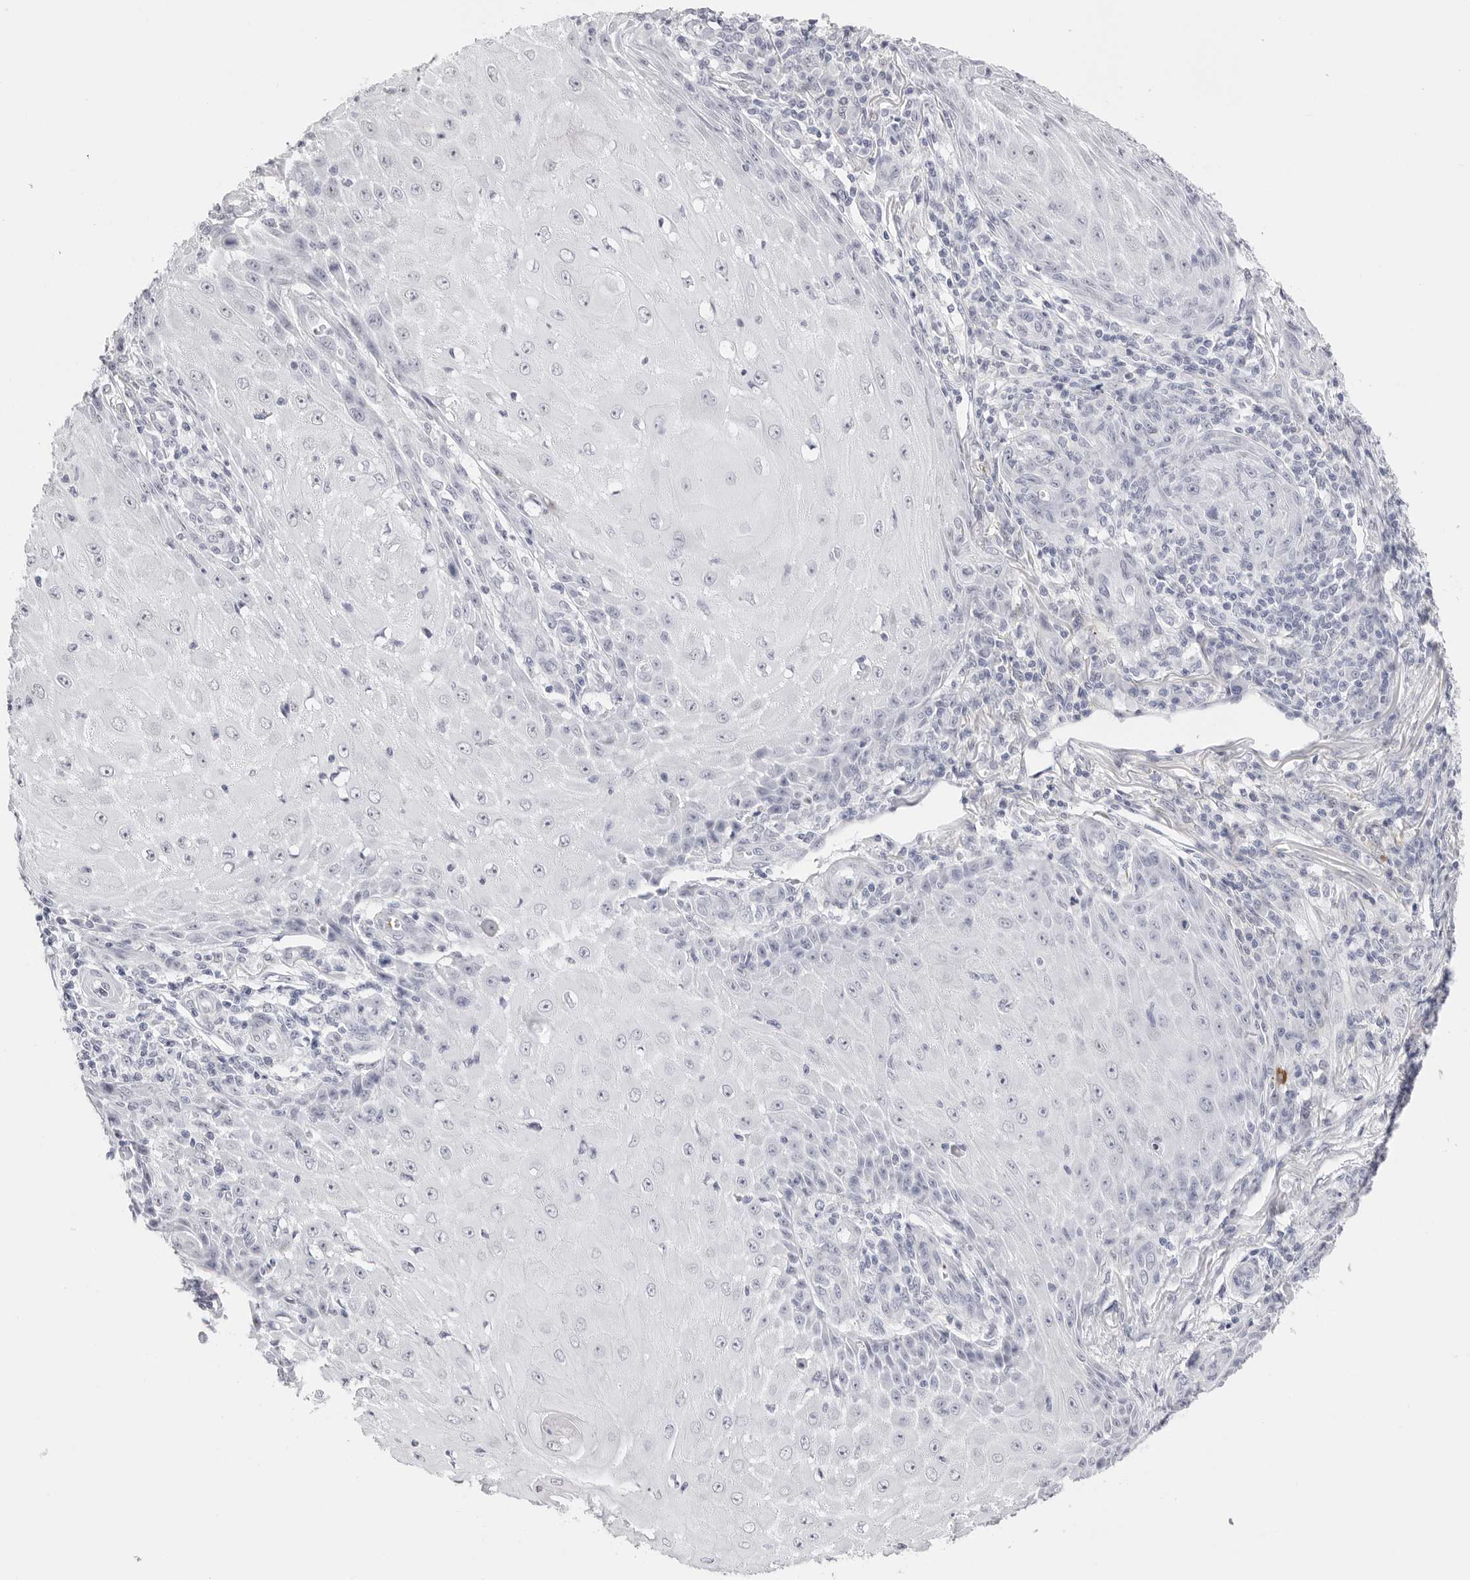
{"staining": {"intensity": "negative", "quantity": "none", "location": "none"}, "tissue": "skin cancer", "cell_type": "Tumor cells", "image_type": "cancer", "snomed": [{"axis": "morphology", "description": "Squamous cell carcinoma, NOS"}, {"axis": "topography", "description": "Skin"}], "caption": "This is a histopathology image of immunohistochemistry staining of squamous cell carcinoma (skin), which shows no staining in tumor cells.", "gene": "TSSK1B", "patient": {"sex": "female", "age": 73}}